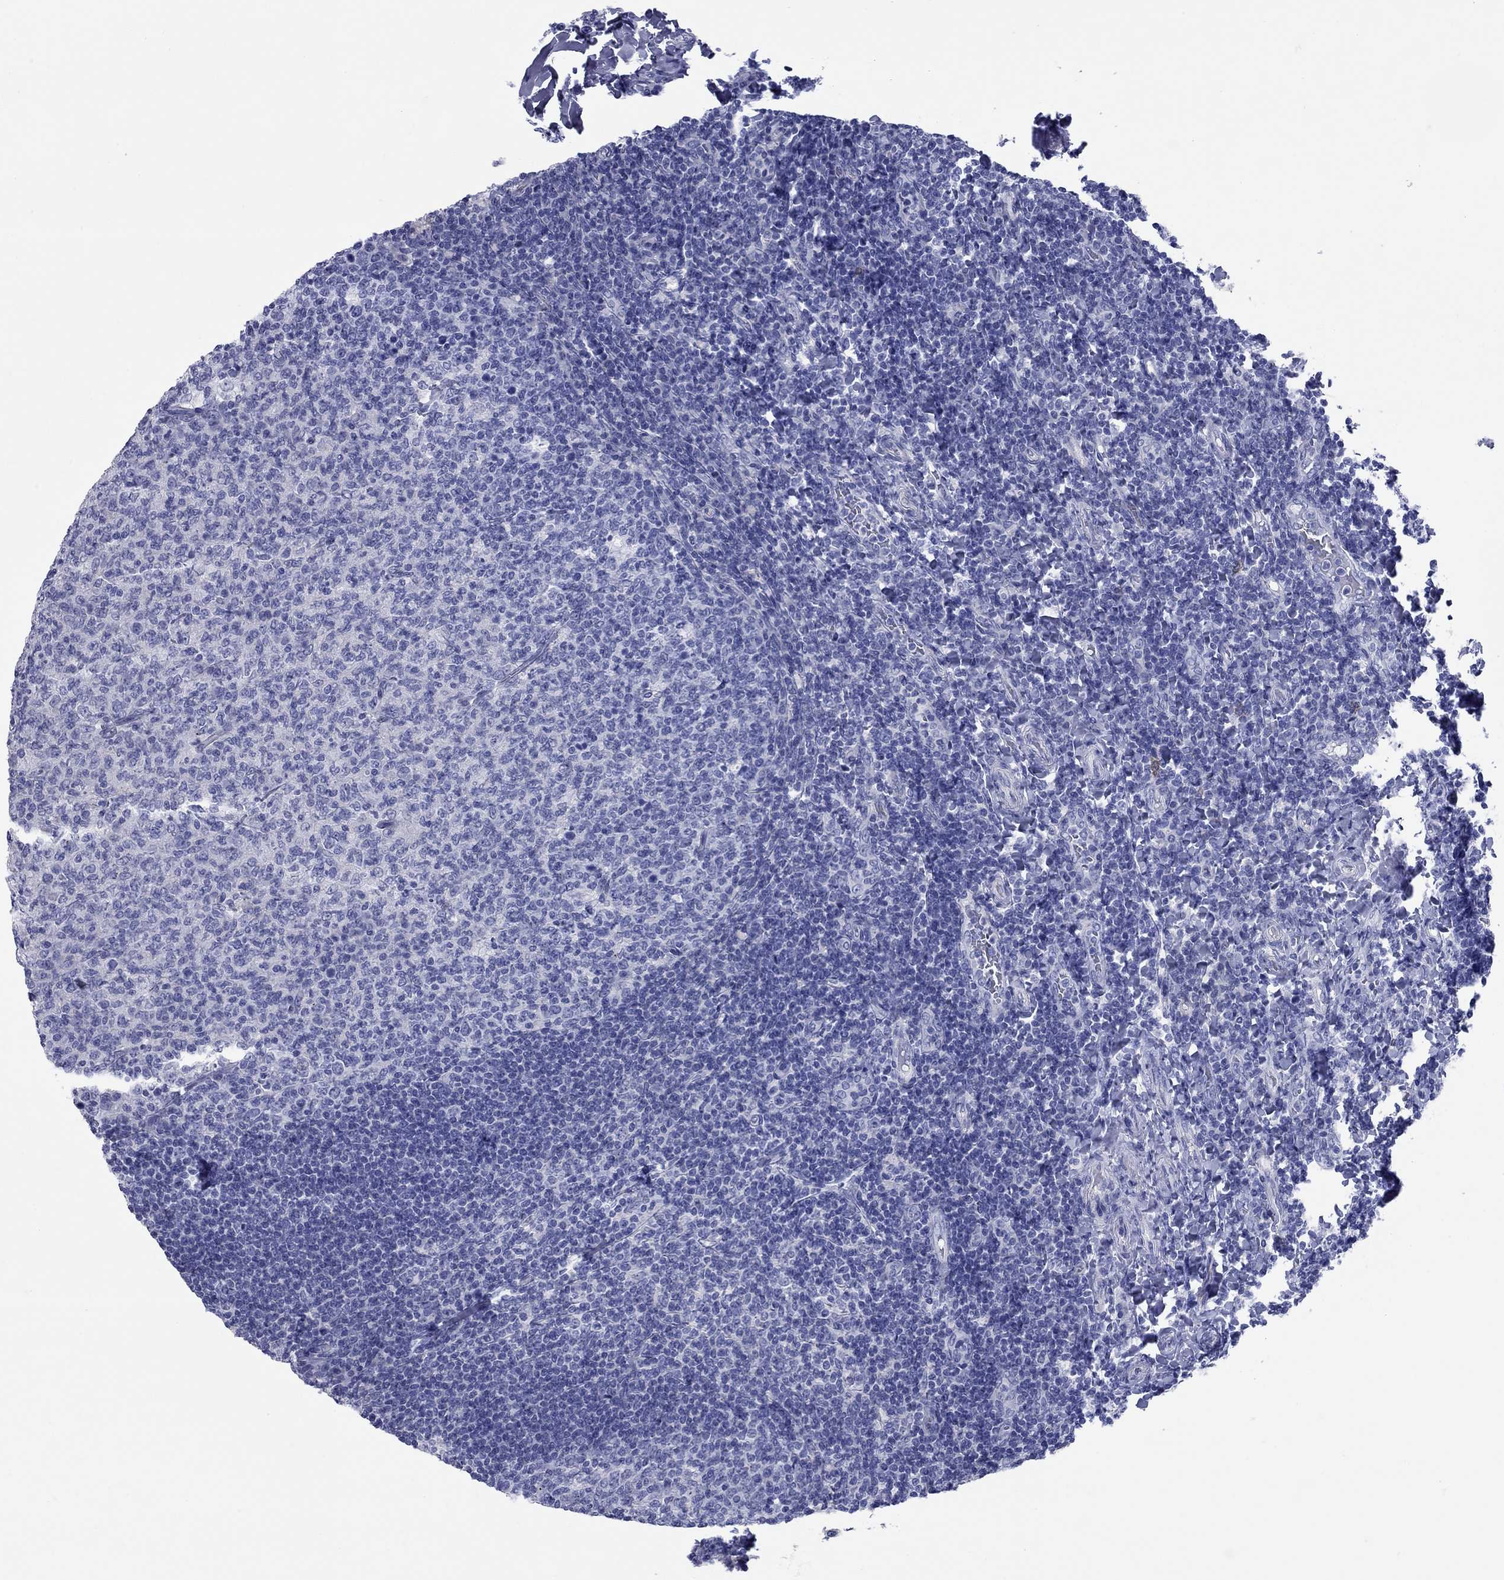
{"staining": {"intensity": "negative", "quantity": "none", "location": "none"}, "tissue": "tonsil", "cell_type": "Germinal center cells", "image_type": "normal", "snomed": [{"axis": "morphology", "description": "Normal tissue, NOS"}, {"axis": "topography", "description": "Tonsil"}], "caption": "IHC histopathology image of benign tonsil: tonsil stained with DAB reveals no significant protein staining in germinal center cells.", "gene": "CCNA1", "patient": {"sex": "female", "age": 10}}